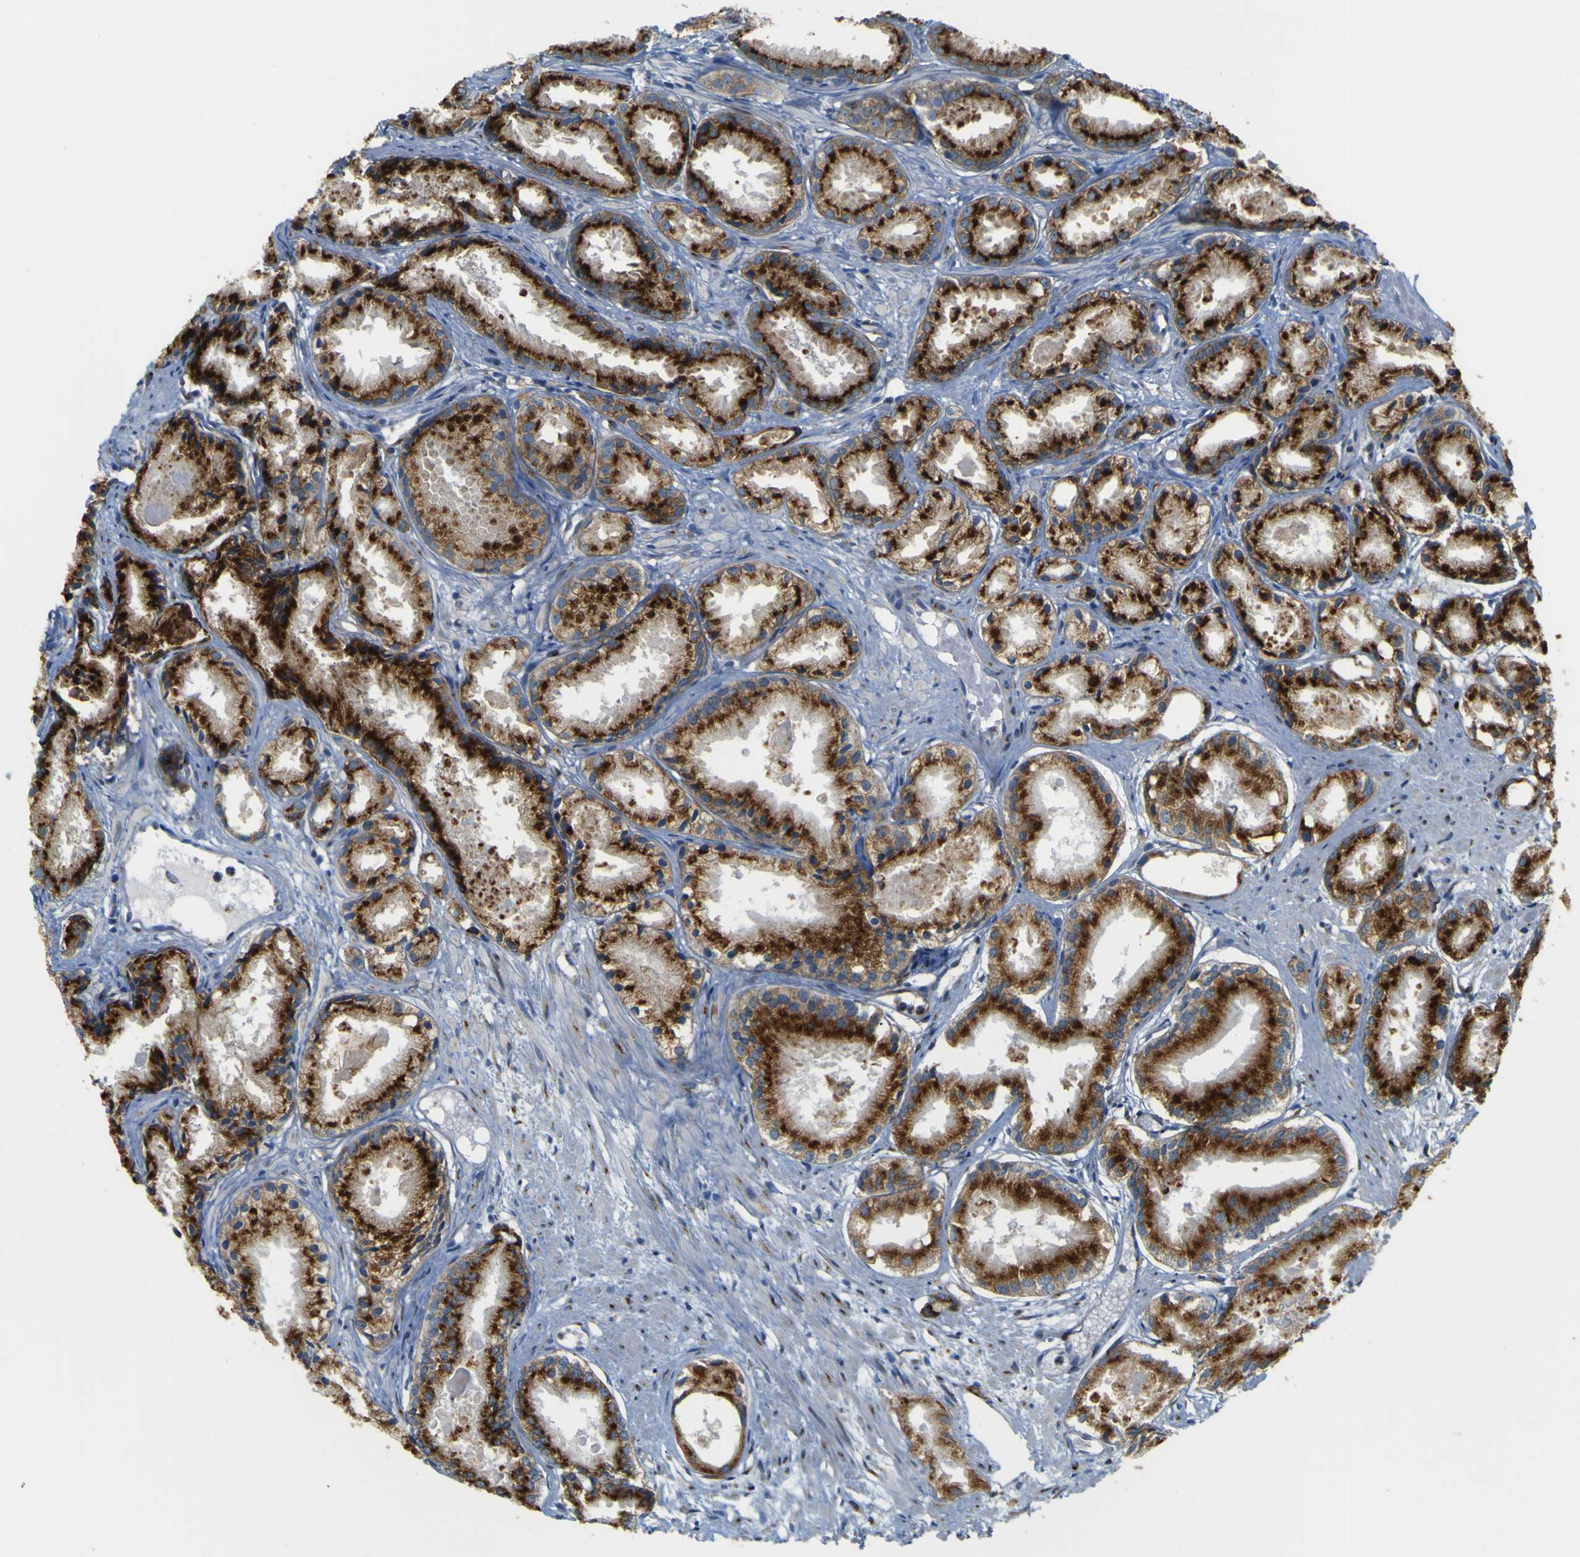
{"staining": {"intensity": "strong", "quantity": ">75%", "location": "cytoplasmic/membranous"}, "tissue": "prostate cancer", "cell_type": "Tumor cells", "image_type": "cancer", "snomed": [{"axis": "morphology", "description": "Adenocarcinoma, Low grade"}, {"axis": "topography", "description": "Prostate"}], "caption": "Prostate cancer stained for a protein reveals strong cytoplasmic/membranous positivity in tumor cells.", "gene": "IGF2R", "patient": {"sex": "male", "age": 72}}